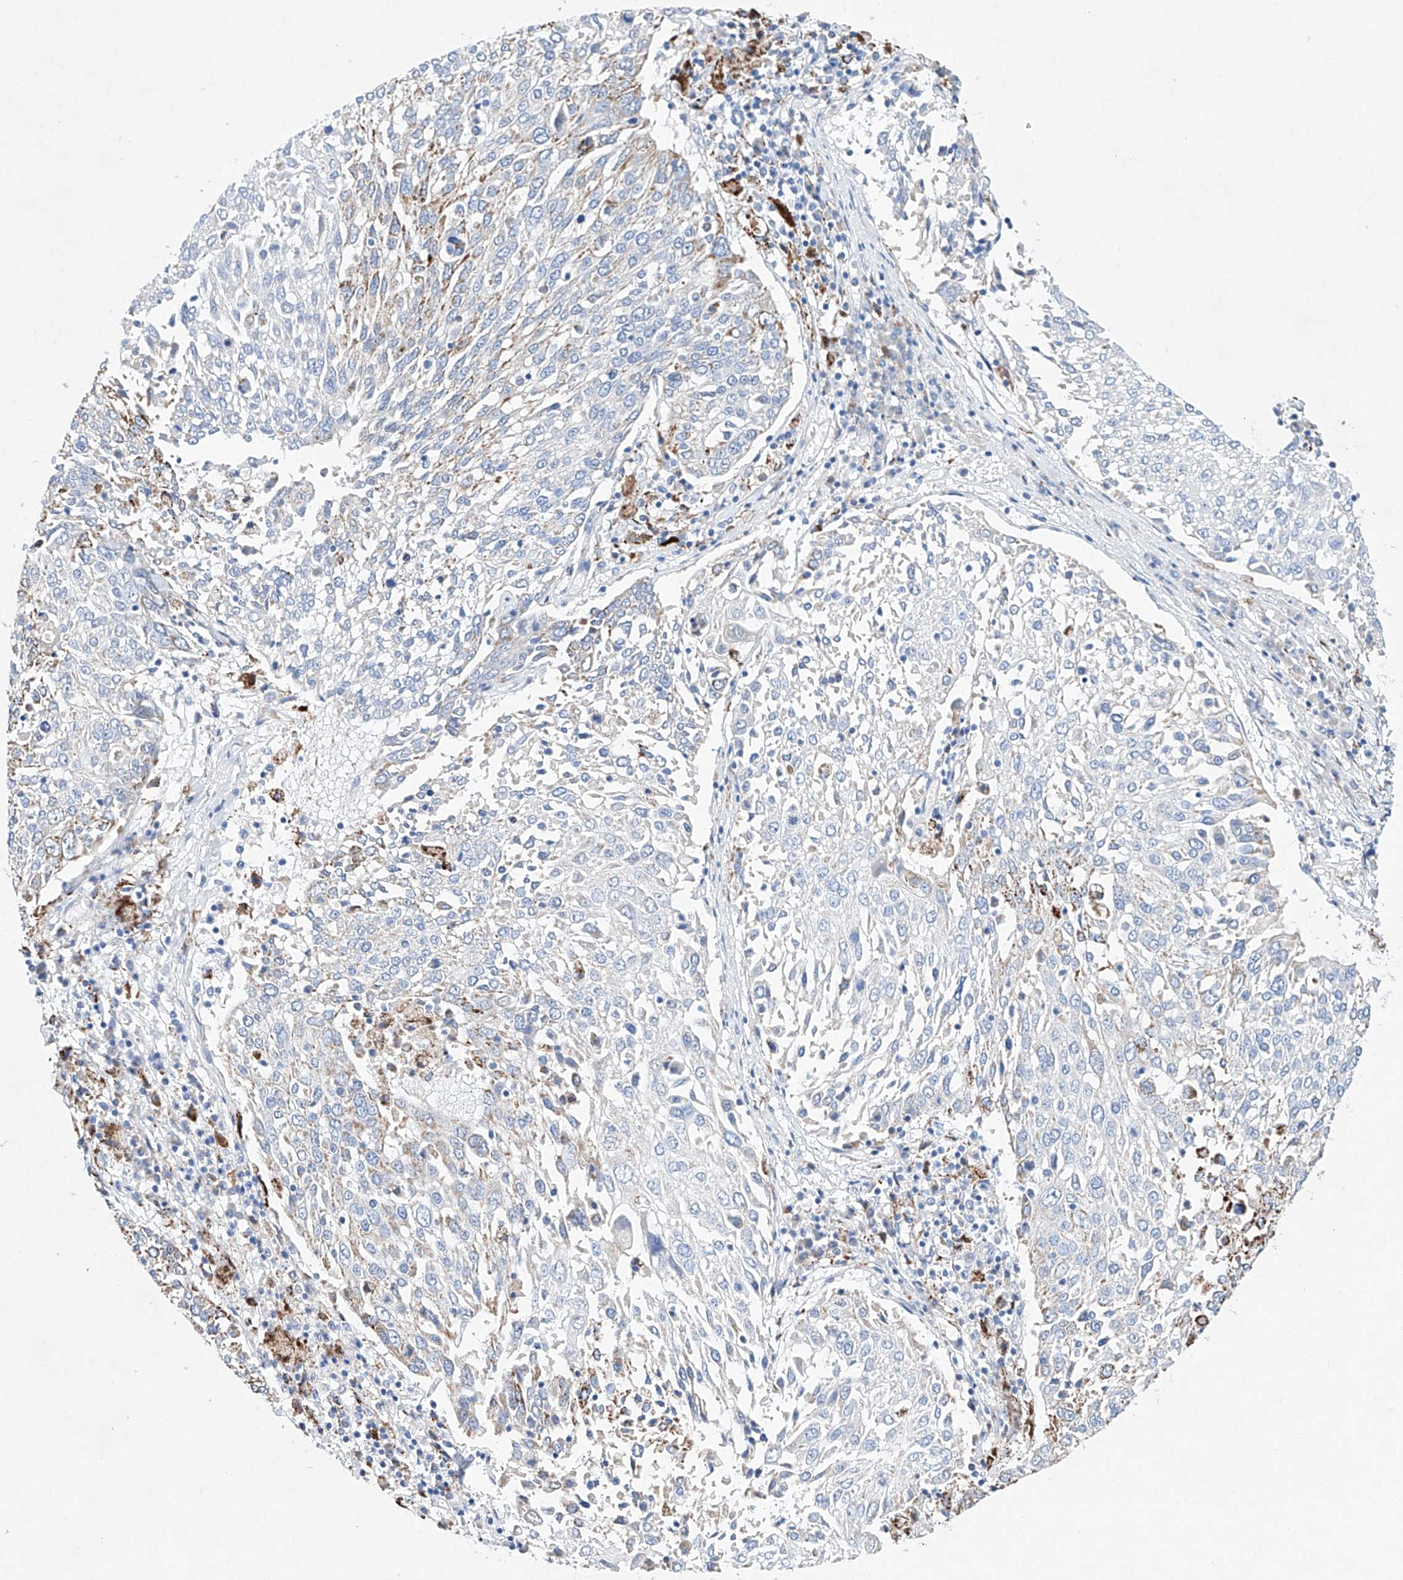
{"staining": {"intensity": "weak", "quantity": "<25%", "location": "cytoplasmic/membranous"}, "tissue": "lung cancer", "cell_type": "Tumor cells", "image_type": "cancer", "snomed": [{"axis": "morphology", "description": "Squamous cell carcinoma, NOS"}, {"axis": "topography", "description": "Lung"}], "caption": "Photomicrograph shows no protein expression in tumor cells of lung cancer tissue.", "gene": "NRROS", "patient": {"sex": "male", "age": 65}}